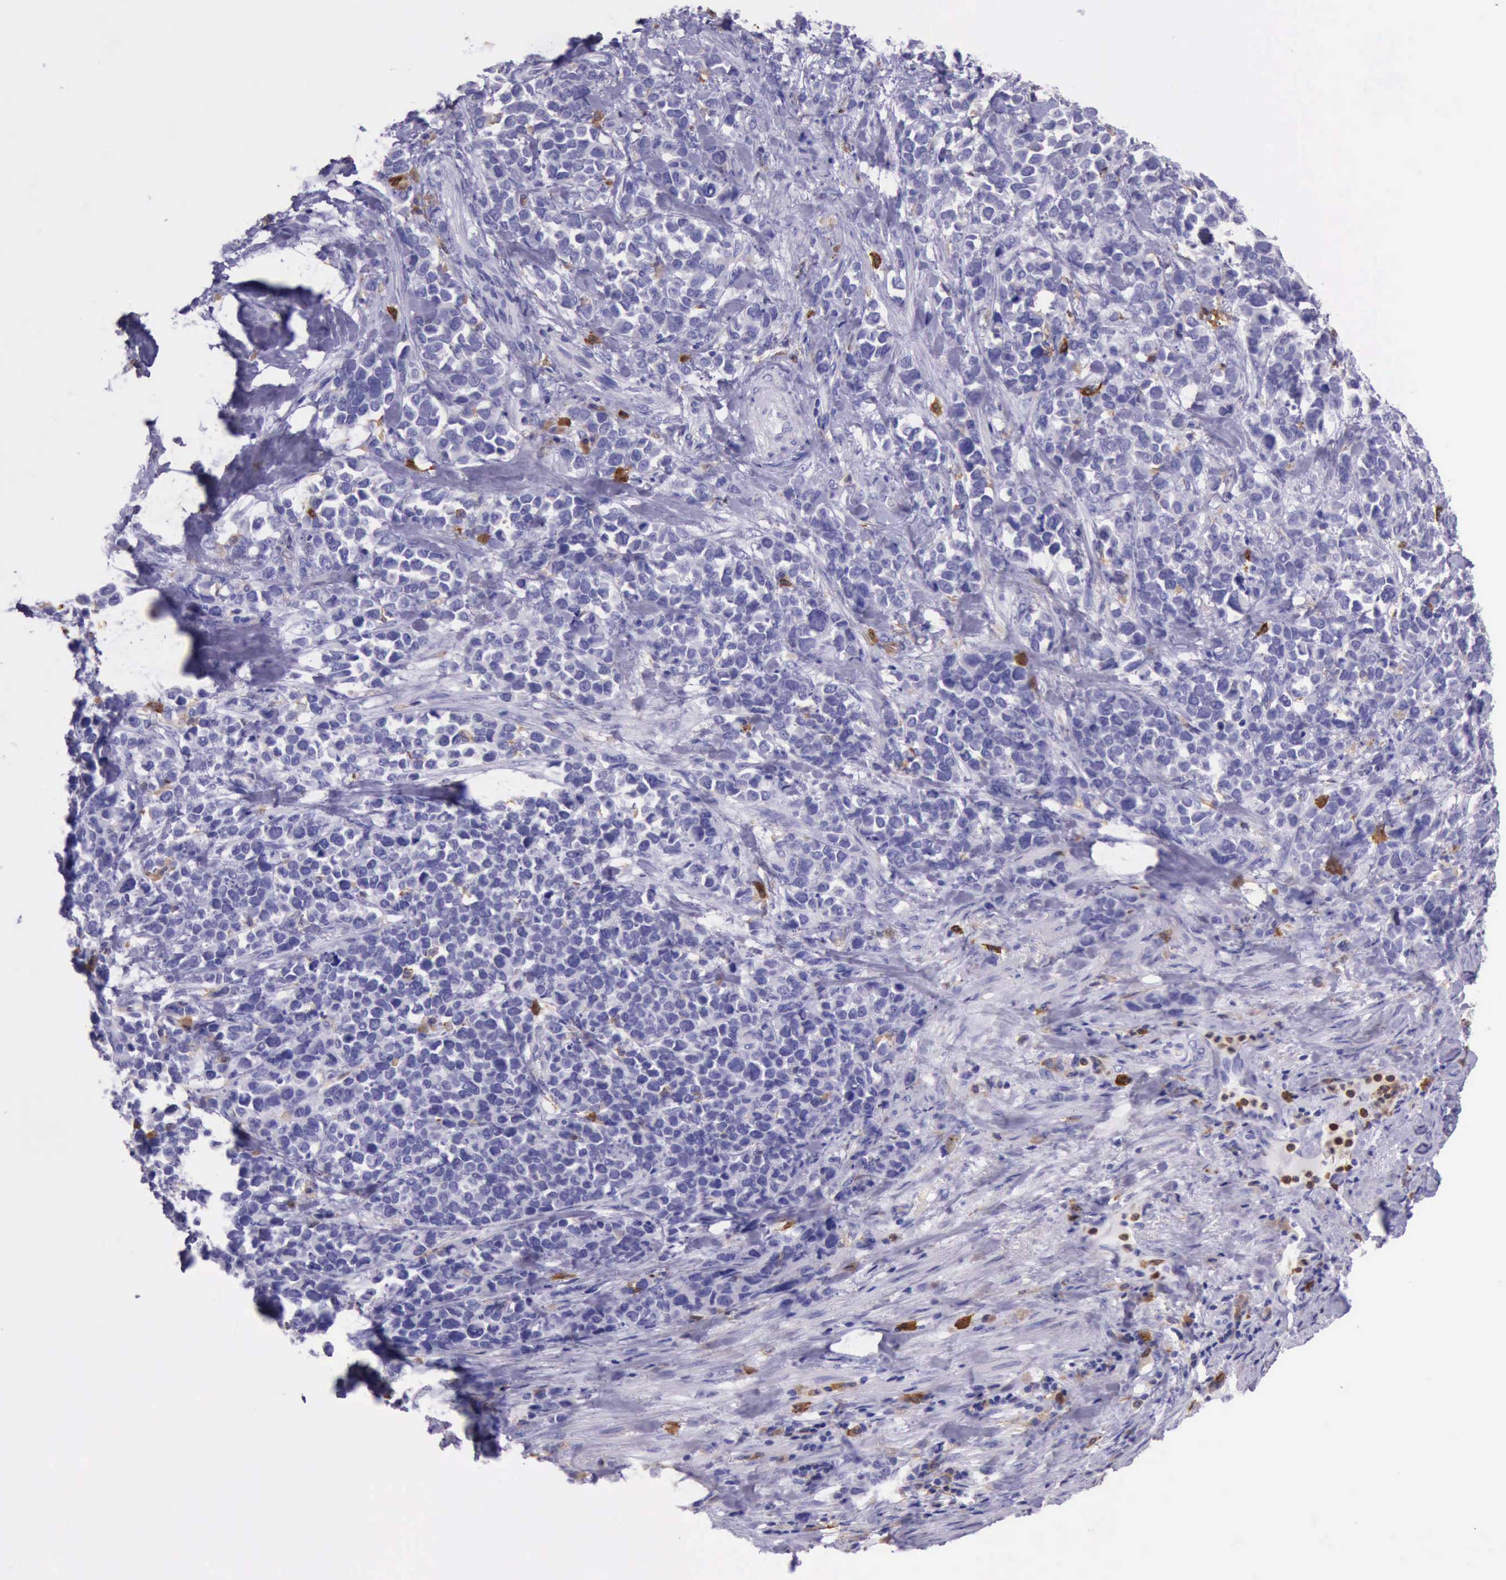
{"staining": {"intensity": "negative", "quantity": "none", "location": "none"}, "tissue": "stomach cancer", "cell_type": "Tumor cells", "image_type": "cancer", "snomed": [{"axis": "morphology", "description": "Adenocarcinoma, NOS"}, {"axis": "topography", "description": "Stomach, upper"}], "caption": "Immunohistochemical staining of human adenocarcinoma (stomach) exhibits no significant positivity in tumor cells.", "gene": "BTK", "patient": {"sex": "male", "age": 71}}